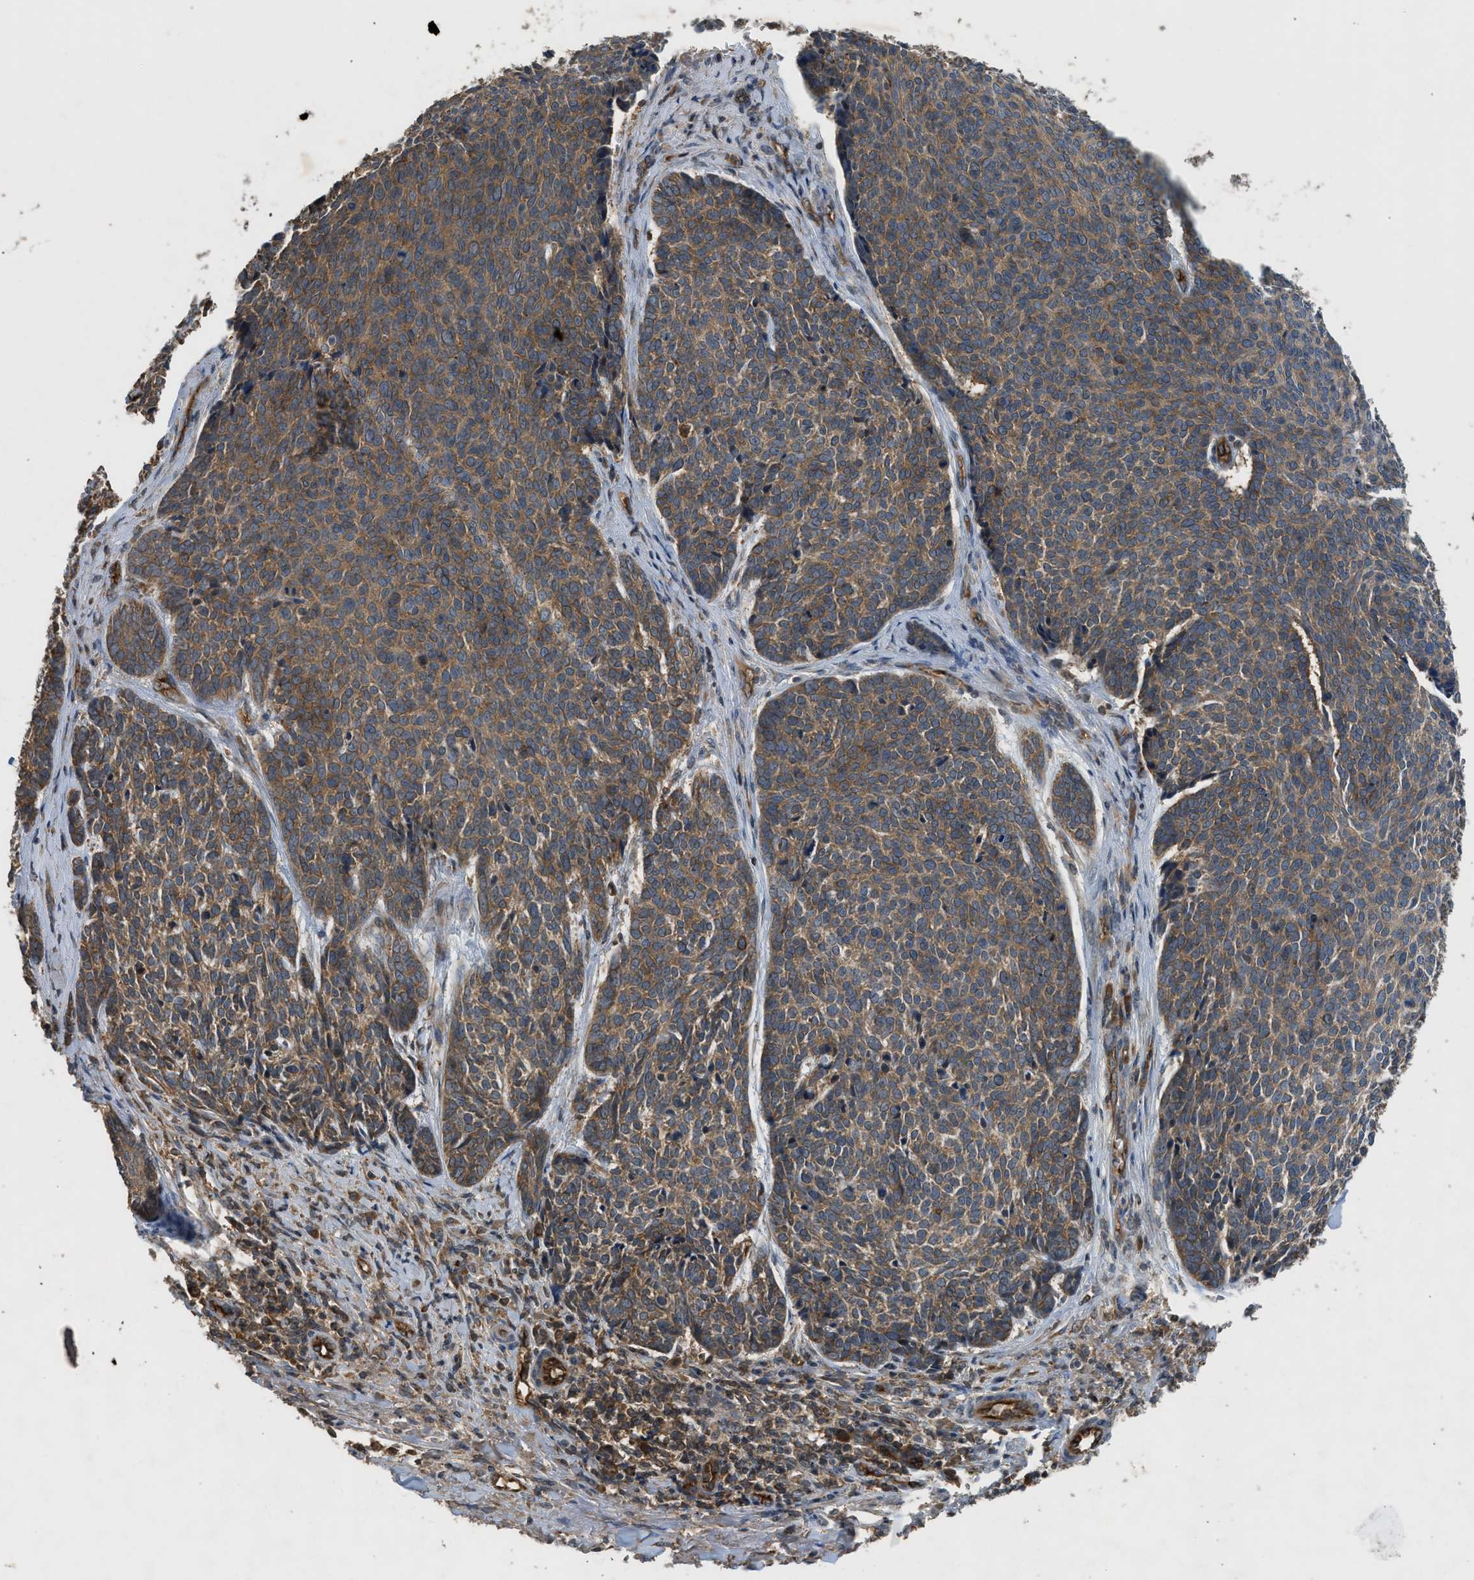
{"staining": {"intensity": "moderate", "quantity": ">75%", "location": "cytoplasmic/membranous"}, "tissue": "skin cancer", "cell_type": "Tumor cells", "image_type": "cancer", "snomed": [{"axis": "morphology", "description": "Basal cell carcinoma"}, {"axis": "topography", "description": "Skin"}], "caption": "Immunohistochemistry of human basal cell carcinoma (skin) exhibits medium levels of moderate cytoplasmic/membranous expression in about >75% of tumor cells.", "gene": "HIP1R", "patient": {"sex": "male", "age": 84}}